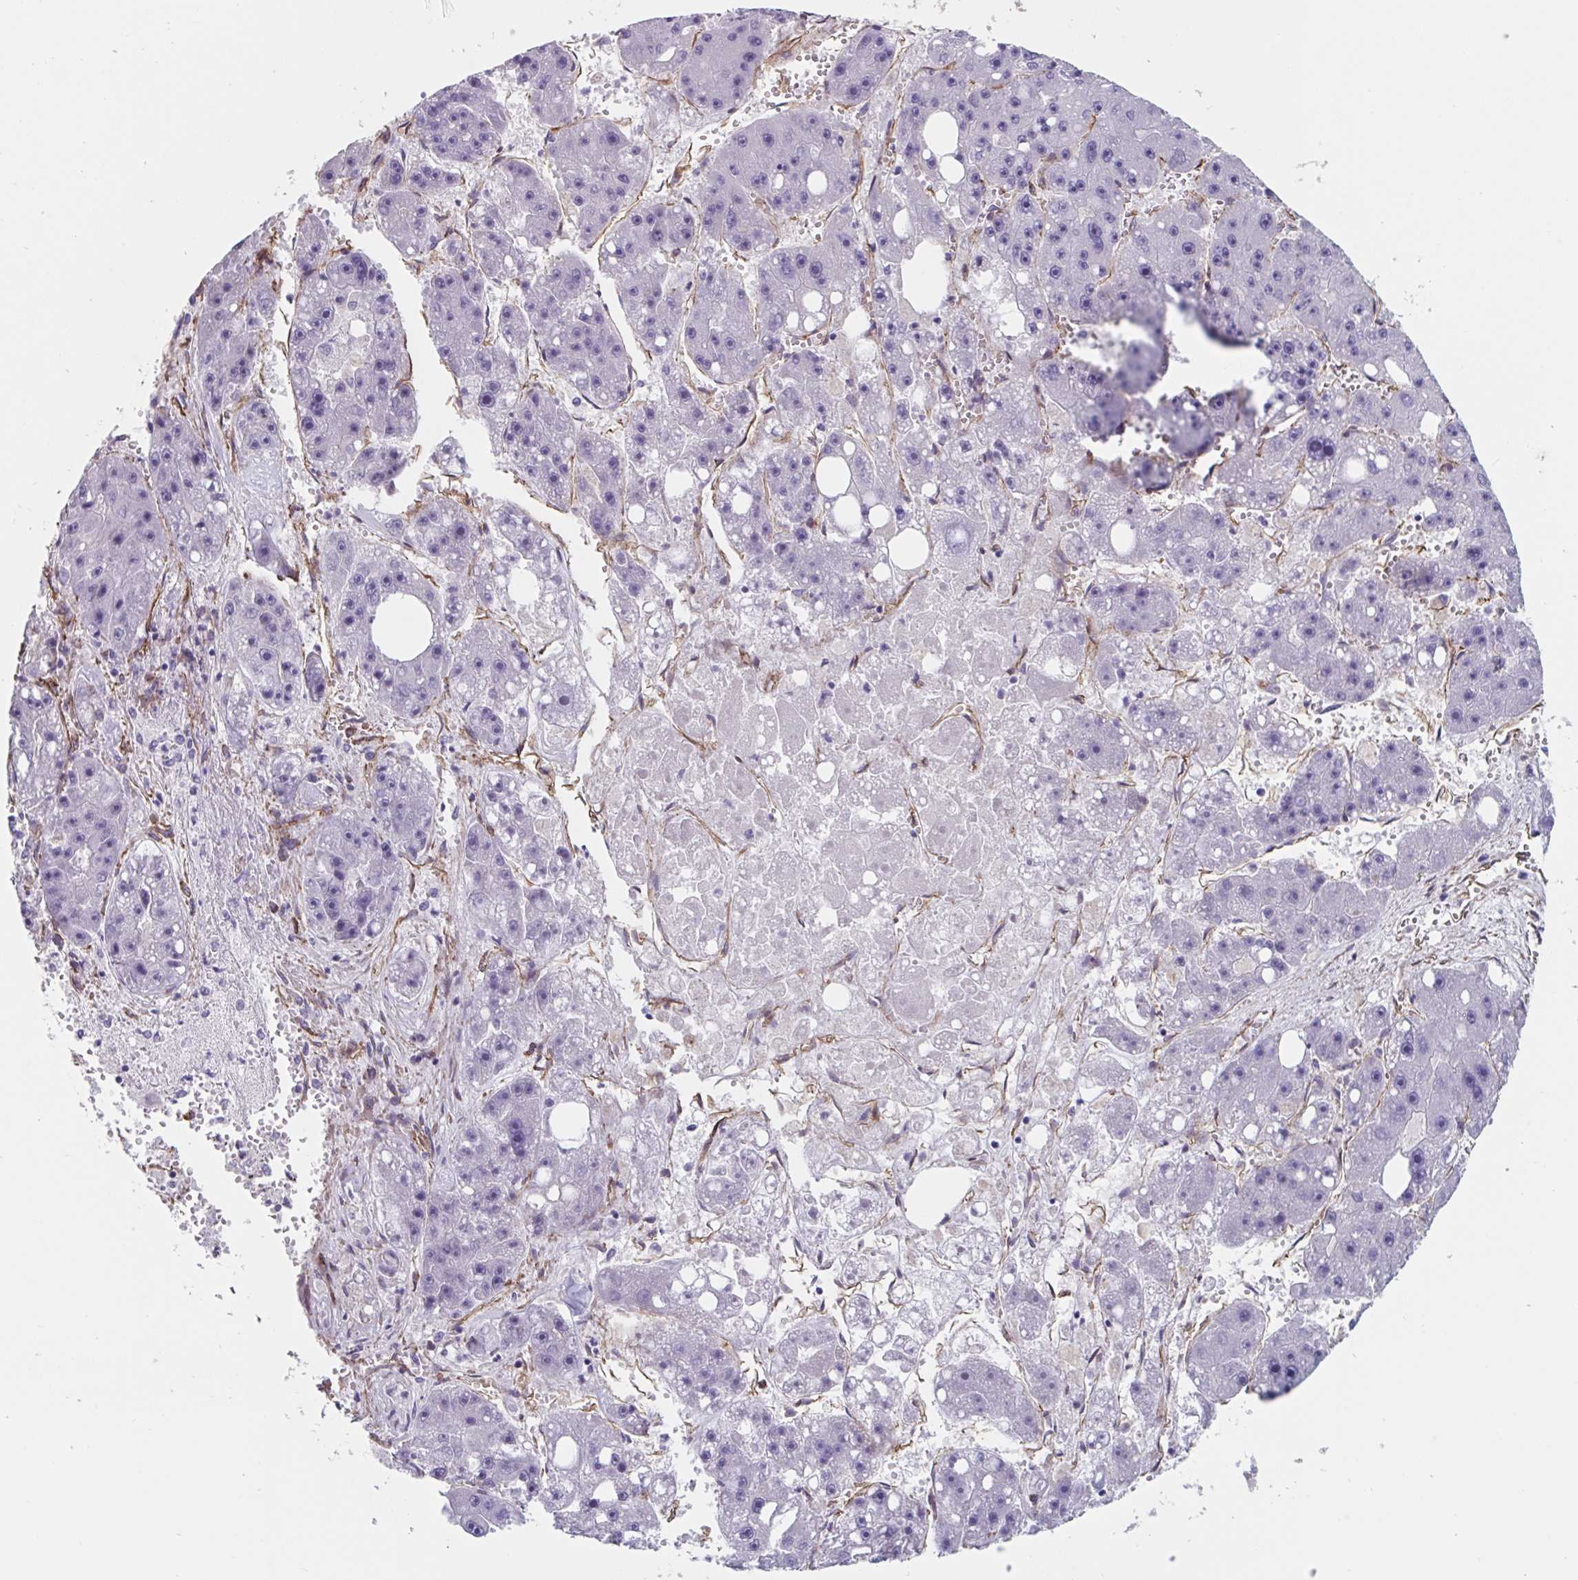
{"staining": {"intensity": "negative", "quantity": "none", "location": "none"}, "tissue": "liver cancer", "cell_type": "Tumor cells", "image_type": "cancer", "snomed": [{"axis": "morphology", "description": "Carcinoma, Hepatocellular, NOS"}, {"axis": "topography", "description": "Liver"}], "caption": "DAB (3,3'-diaminobenzidine) immunohistochemical staining of liver cancer displays no significant positivity in tumor cells.", "gene": "CITED4", "patient": {"sex": "female", "age": 61}}